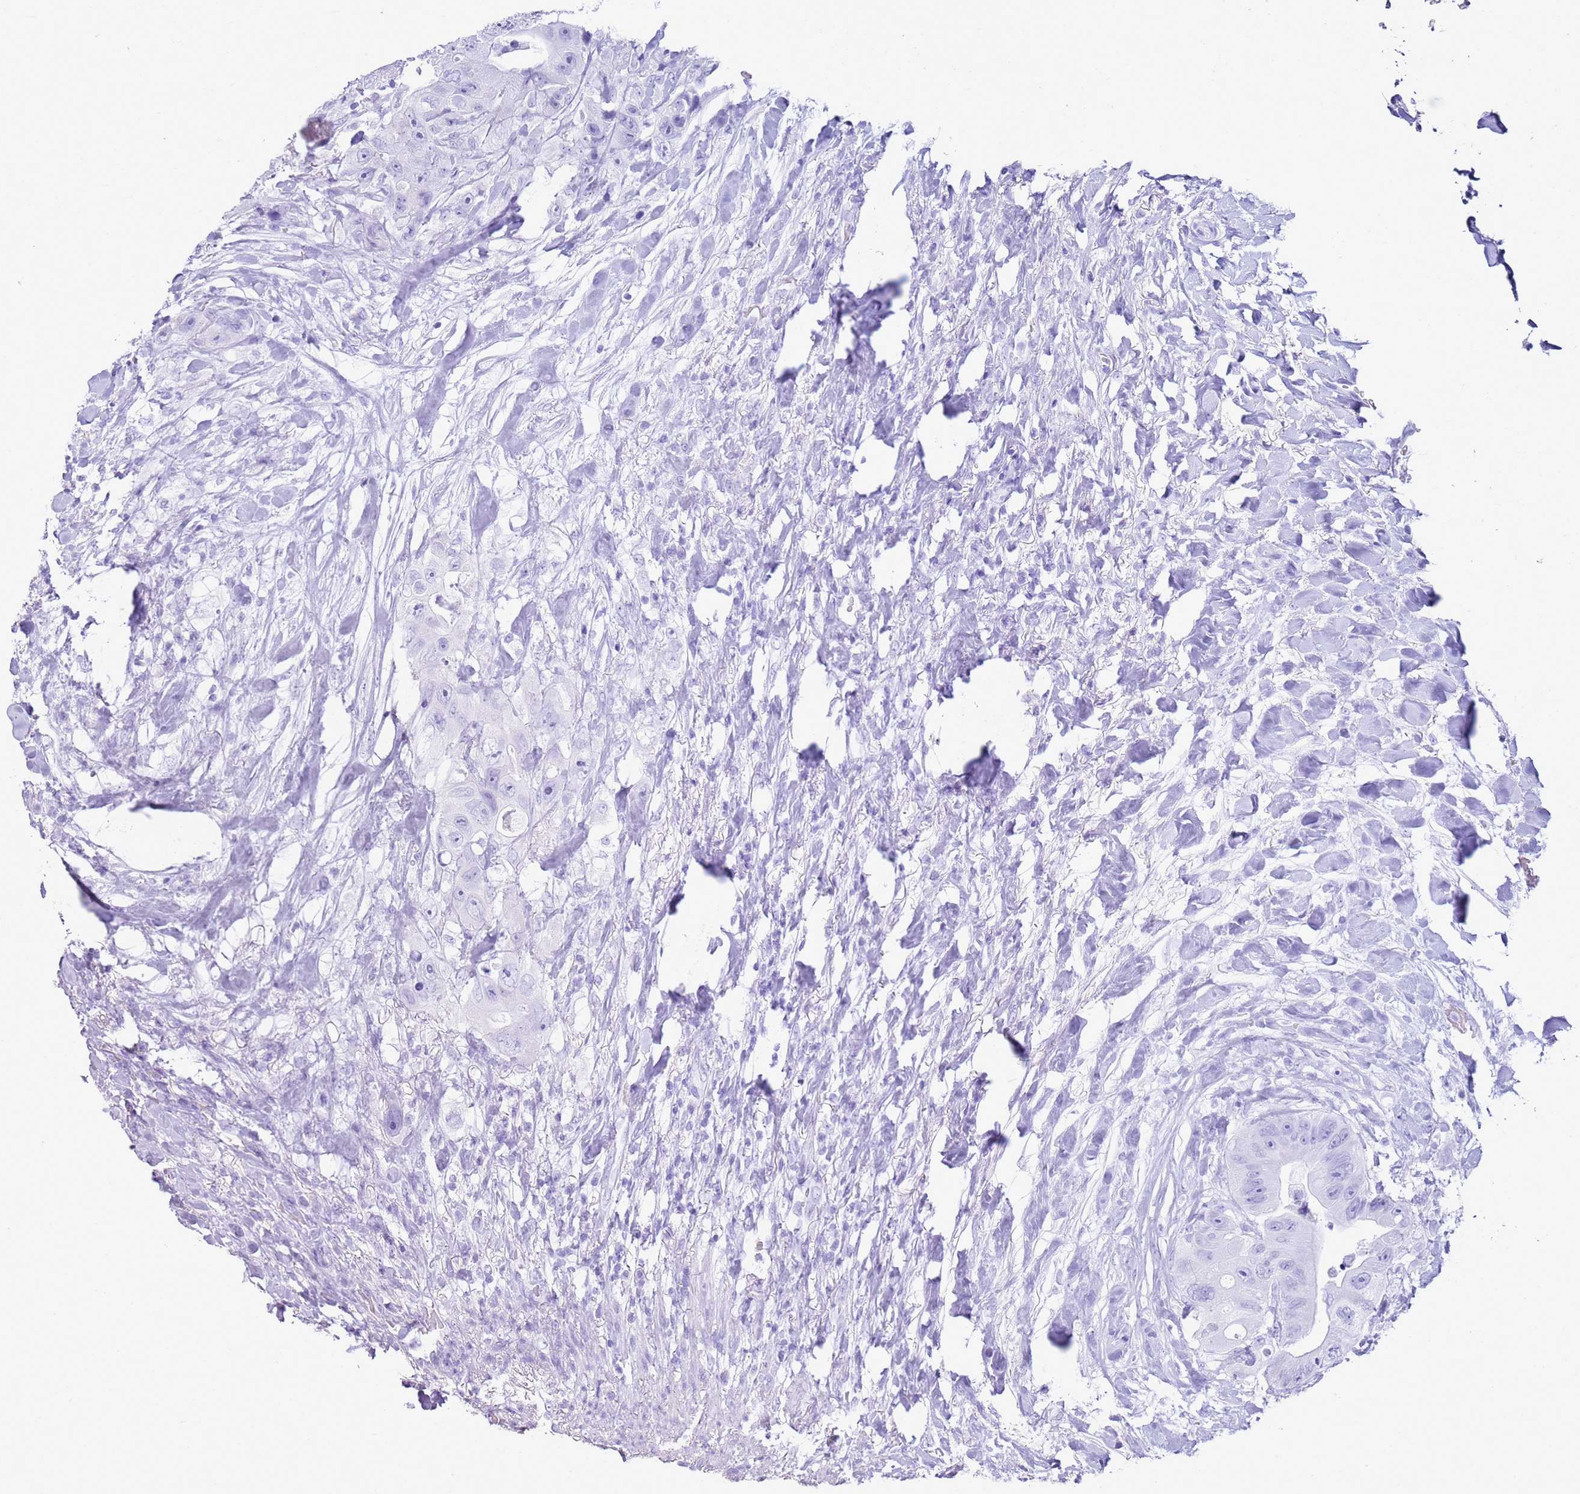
{"staining": {"intensity": "negative", "quantity": "none", "location": "none"}, "tissue": "colorectal cancer", "cell_type": "Tumor cells", "image_type": "cancer", "snomed": [{"axis": "morphology", "description": "Adenocarcinoma, NOS"}, {"axis": "topography", "description": "Colon"}], "caption": "Immunohistochemistry (IHC) micrograph of neoplastic tissue: colorectal adenocarcinoma stained with DAB (3,3'-diaminobenzidine) reveals no significant protein staining in tumor cells. (Brightfield microscopy of DAB (3,3'-diaminobenzidine) IHC at high magnification).", "gene": "CA8", "patient": {"sex": "female", "age": 46}}